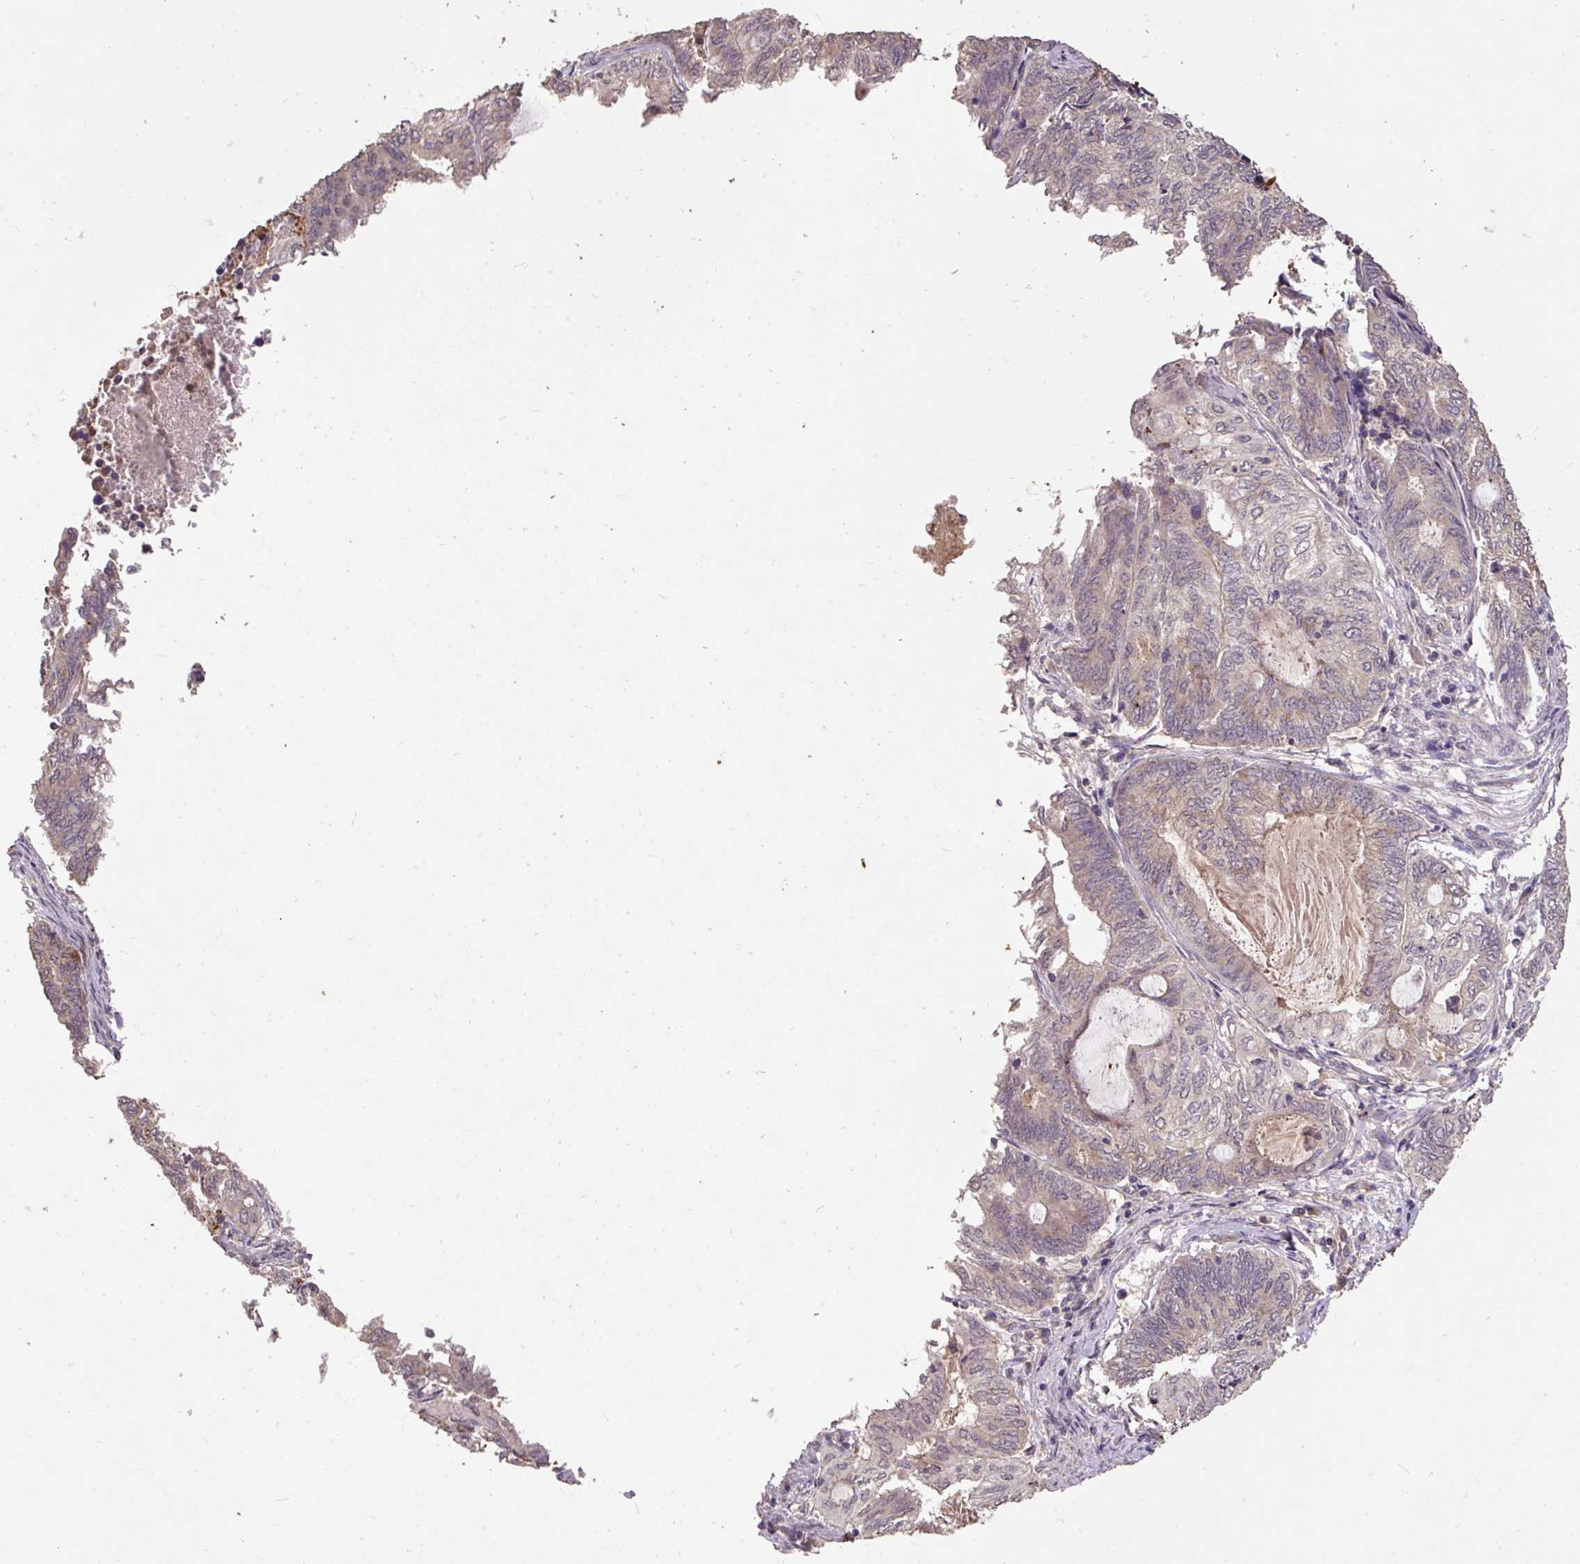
{"staining": {"intensity": "weak", "quantity": "<25%", "location": "cytoplasmic/membranous"}, "tissue": "endometrial cancer", "cell_type": "Tumor cells", "image_type": "cancer", "snomed": [{"axis": "morphology", "description": "Adenocarcinoma, NOS"}, {"axis": "topography", "description": "Uterus"}, {"axis": "topography", "description": "Endometrium"}], "caption": "Photomicrograph shows no protein staining in tumor cells of adenocarcinoma (endometrial) tissue.", "gene": "LRTM2", "patient": {"sex": "female", "age": 70}}